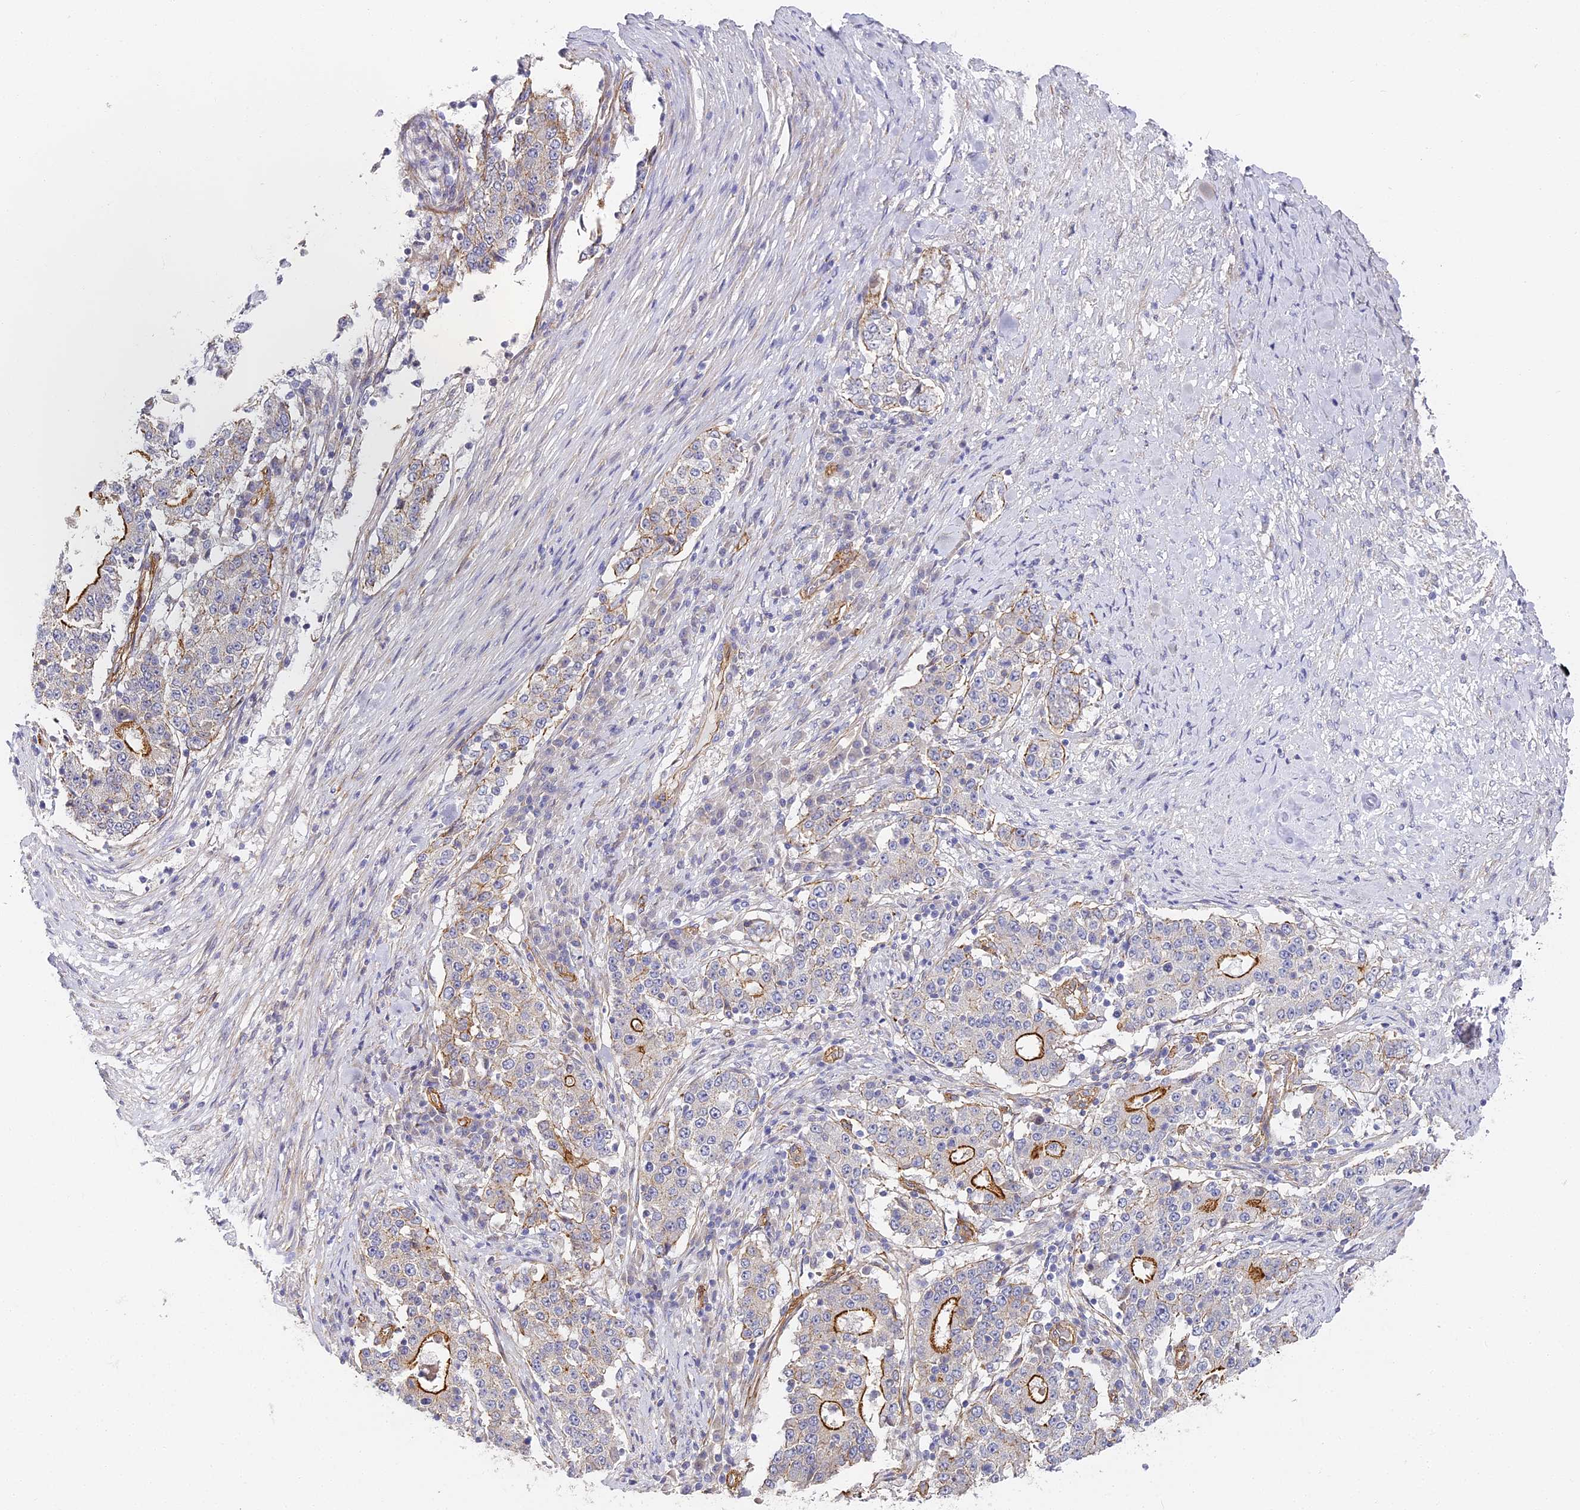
{"staining": {"intensity": "strong", "quantity": "<25%", "location": "cytoplasmic/membranous"}, "tissue": "stomach cancer", "cell_type": "Tumor cells", "image_type": "cancer", "snomed": [{"axis": "morphology", "description": "Adenocarcinoma, NOS"}, {"axis": "topography", "description": "Stomach"}], "caption": "The image shows immunohistochemical staining of adenocarcinoma (stomach). There is strong cytoplasmic/membranous positivity is identified in about <25% of tumor cells.", "gene": "CCDC30", "patient": {"sex": "male", "age": 59}}